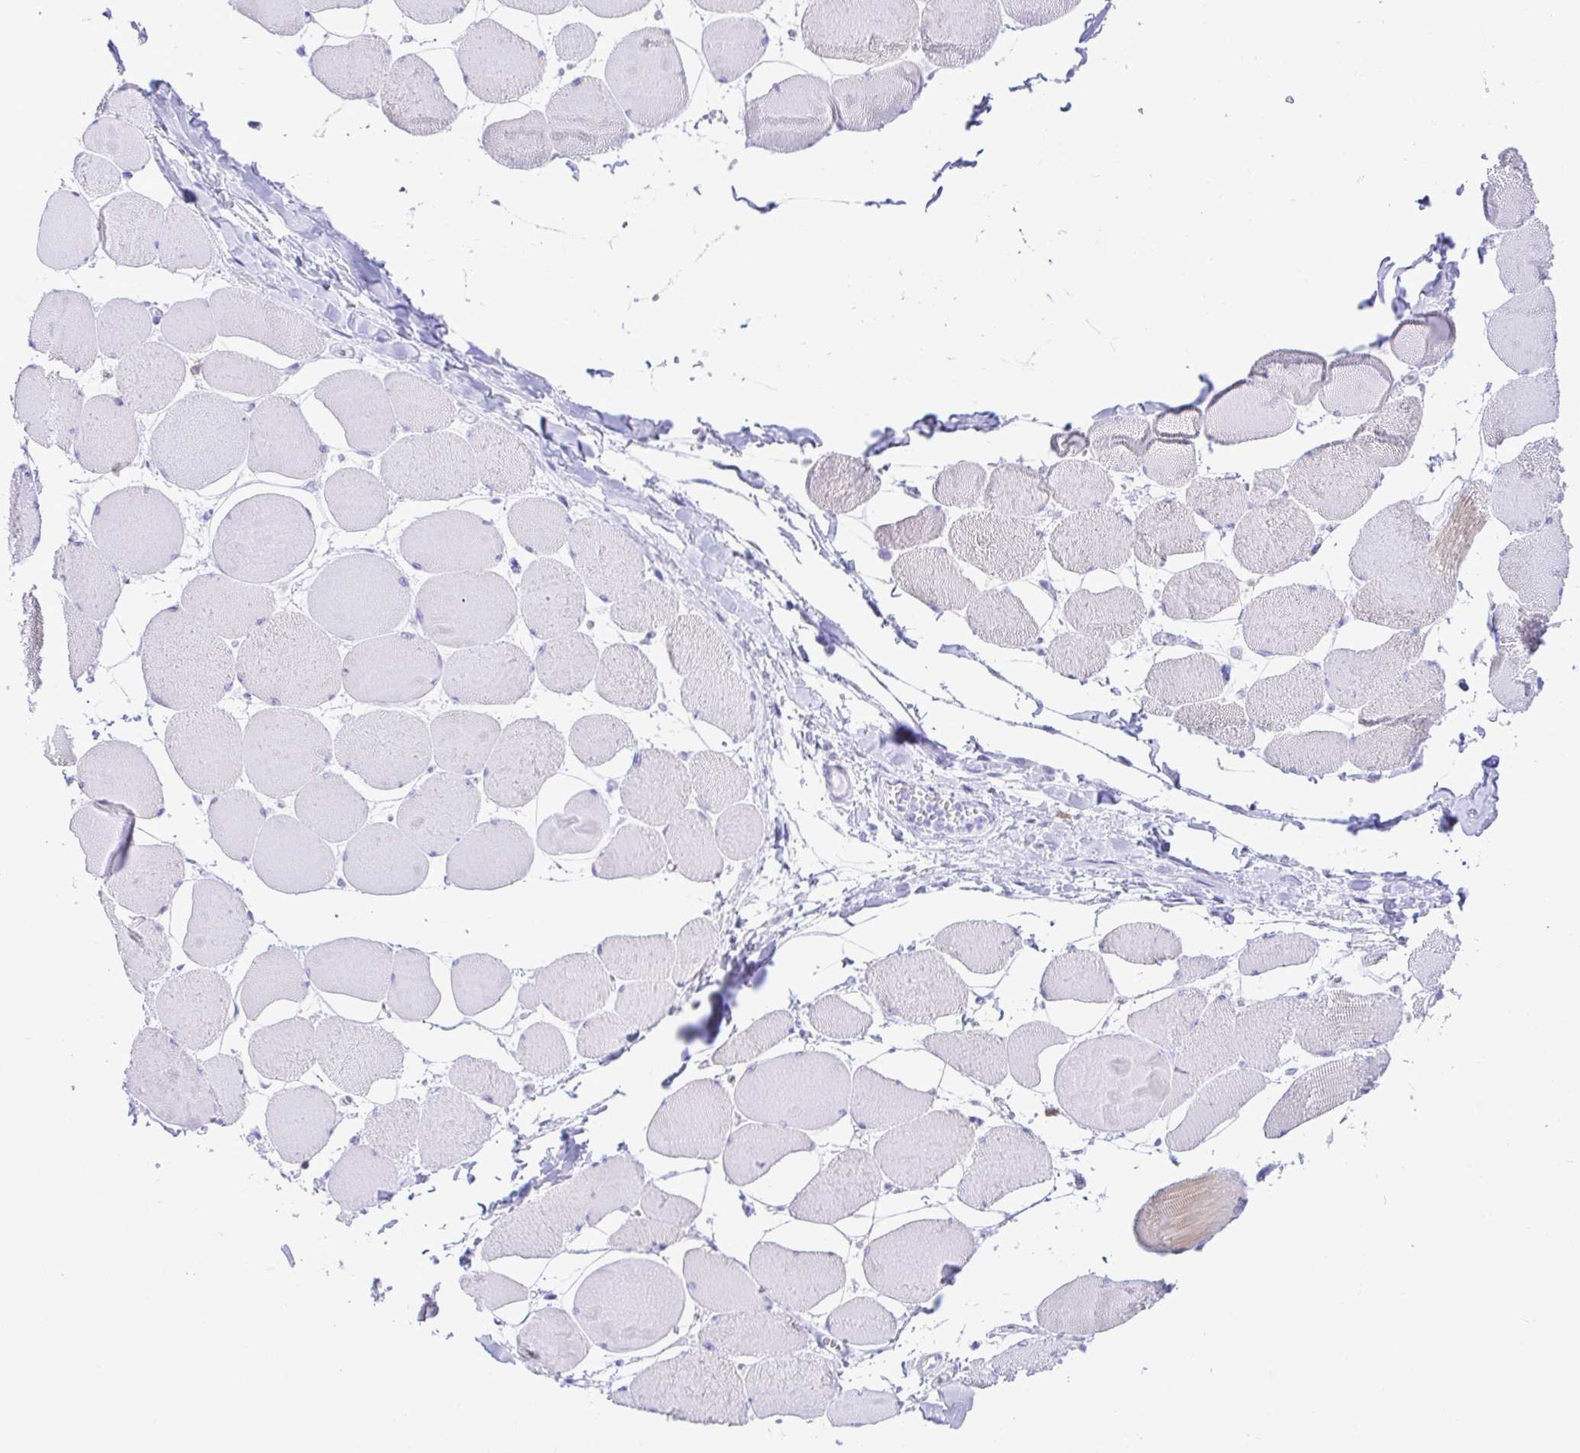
{"staining": {"intensity": "weak", "quantity": "25%-75%", "location": "cytoplasmic/membranous"}, "tissue": "skeletal muscle", "cell_type": "Myocytes", "image_type": "normal", "snomed": [{"axis": "morphology", "description": "Normal tissue, NOS"}, {"axis": "topography", "description": "Skeletal muscle"}], "caption": "Skeletal muscle was stained to show a protein in brown. There is low levels of weak cytoplasmic/membranous staining in approximately 25%-75% of myocytes. The protein is shown in brown color, while the nuclei are stained blue.", "gene": "CD5", "patient": {"sex": "female", "age": 75}}